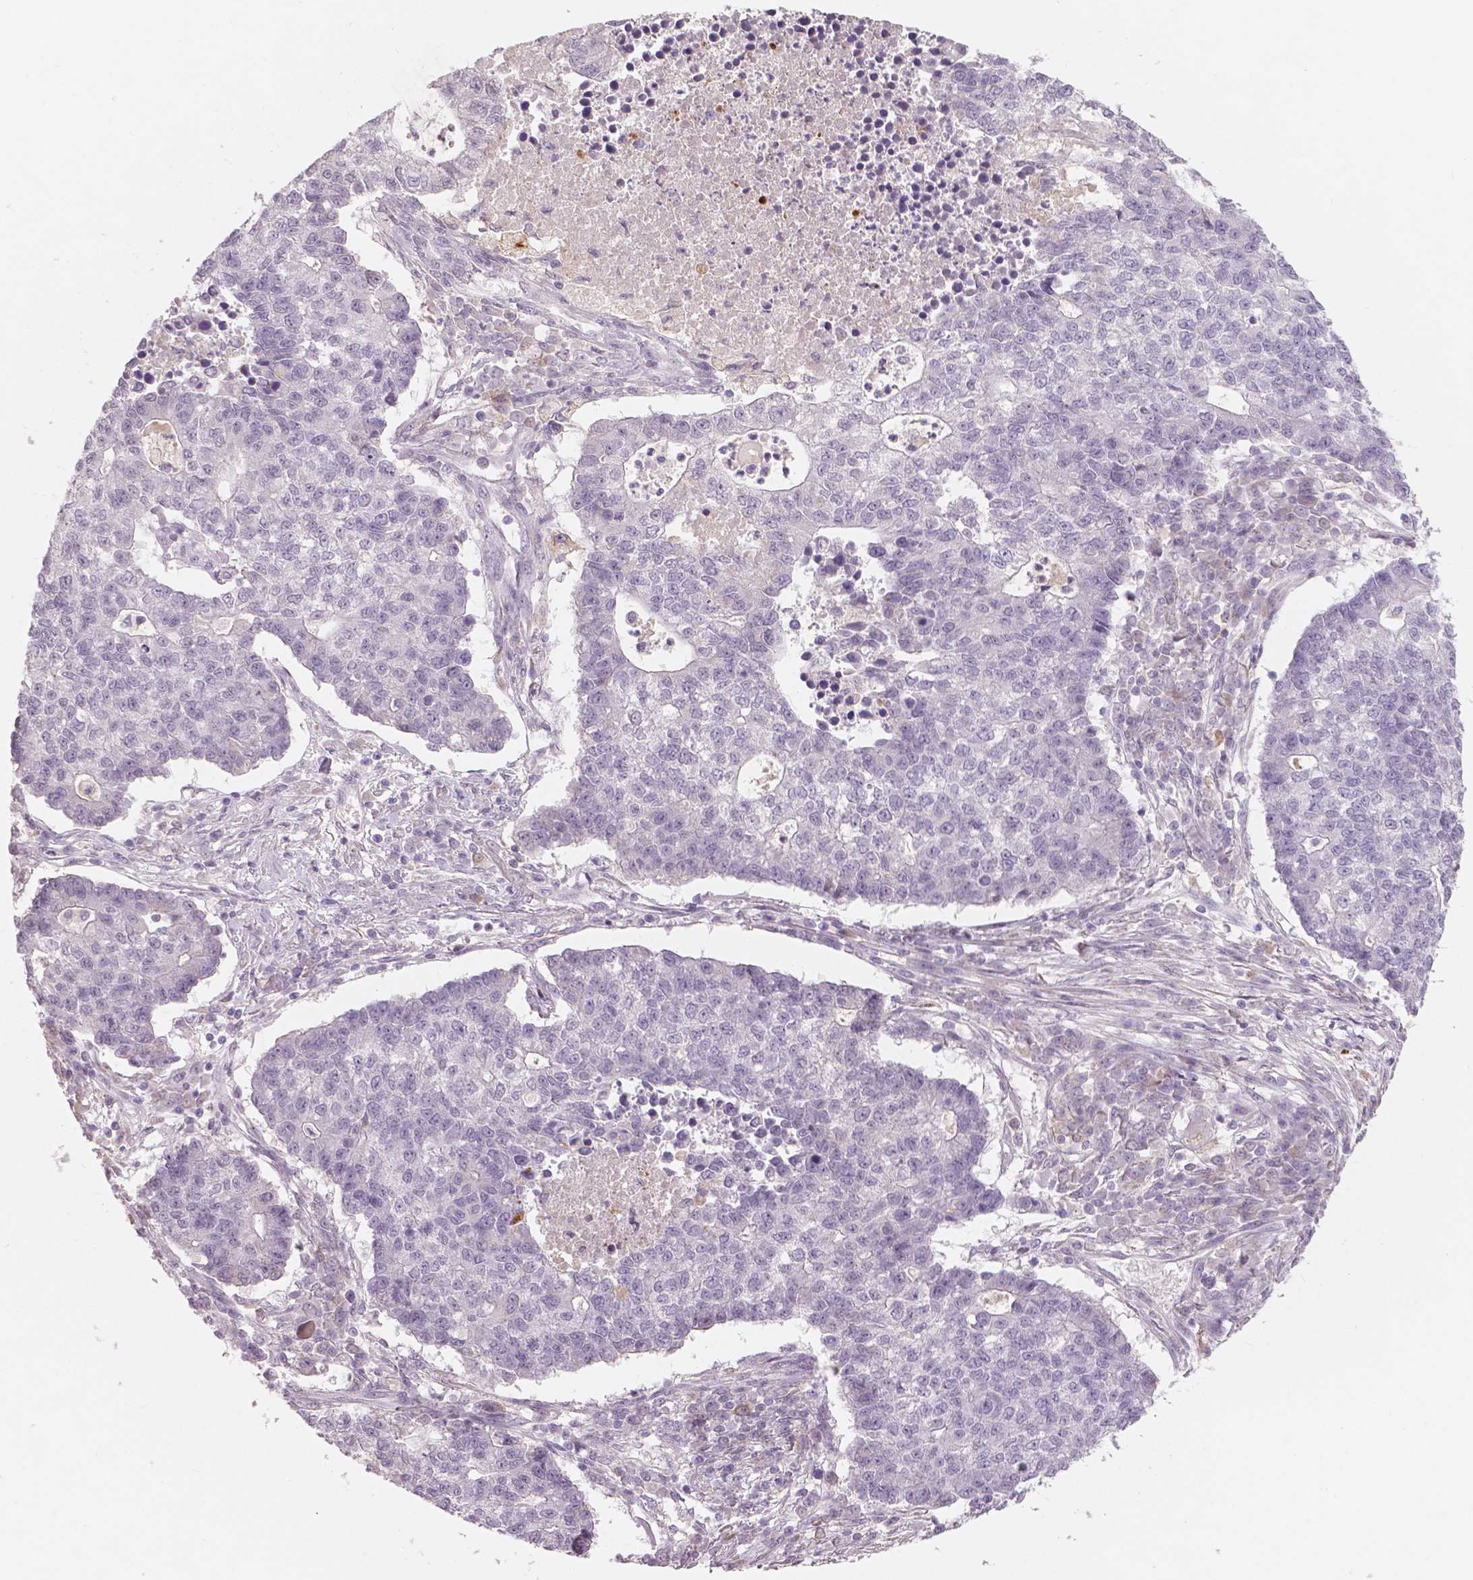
{"staining": {"intensity": "negative", "quantity": "none", "location": "none"}, "tissue": "lung cancer", "cell_type": "Tumor cells", "image_type": "cancer", "snomed": [{"axis": "morphology", "description": "Adenocarcinoma, NOS"}, {"axis": "topography", "description": "Lung"}], "caption": "An IHC histopathology image of adenocarcinoma (lung) is shown. There is no staining in tumor cells of adenocarcinoma (lung). (DAB immunohistochemistry, high magnification).", "gene": "APOA4", "patient": {"sex": "male", "age": 57}}